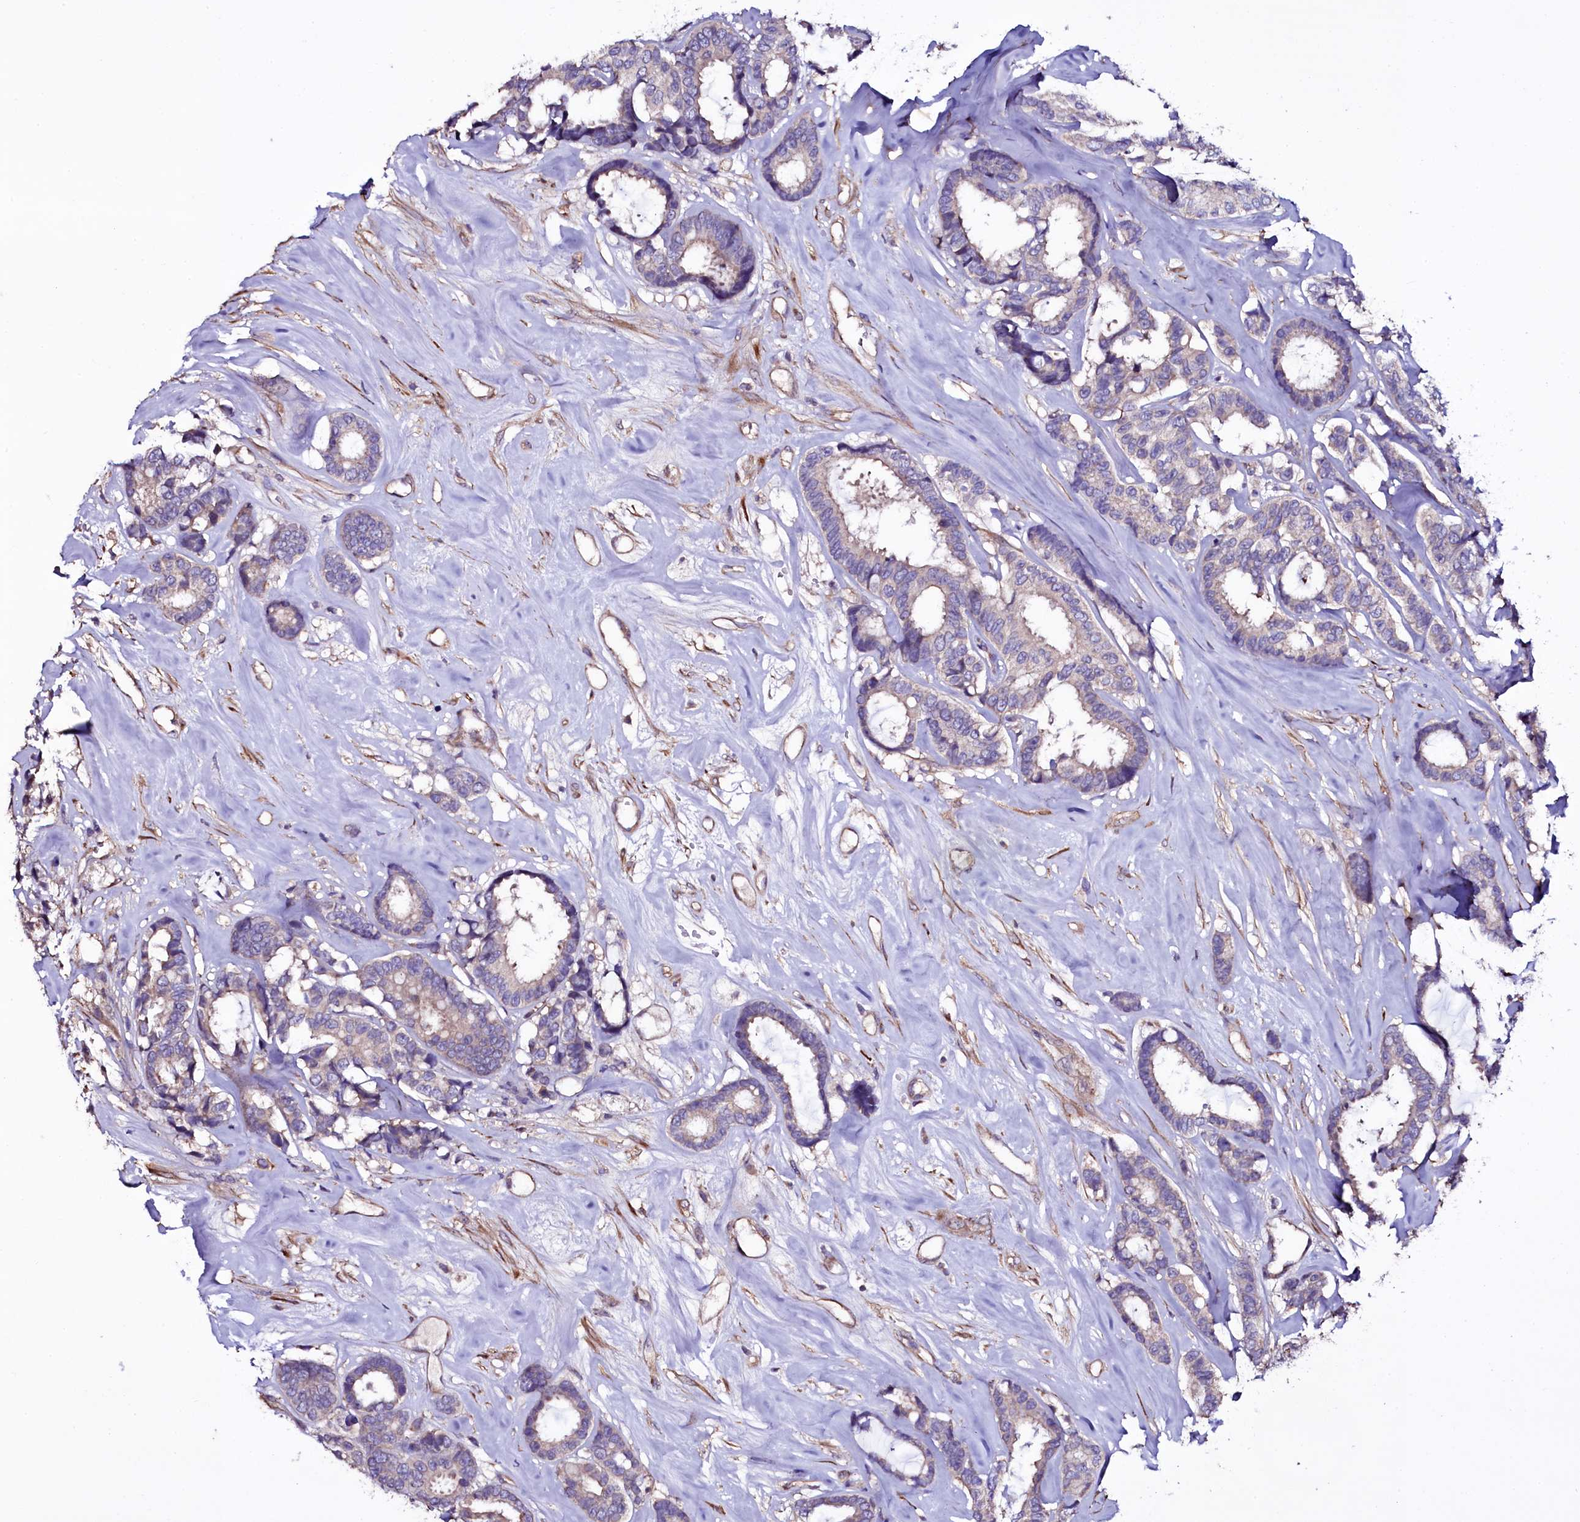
{"staining": {"intensity": "weak", "quantity": "<25%", "location": "cytoplasmic/membranous"}, "tissue": "breast cancer", "cell_type": "Tumor cells", "image_type": "cancer", "snomed": [{"axis": "morphology", "description": "Duct carcinoma"}, {"axis": "topography", "description": "Breast"}], "caption": "There is no significant staining in tumor cells of invasive ductal carcinoma (breast).", "gene": "WIPF3", "patient": {"sex": "female", "age": 87}}